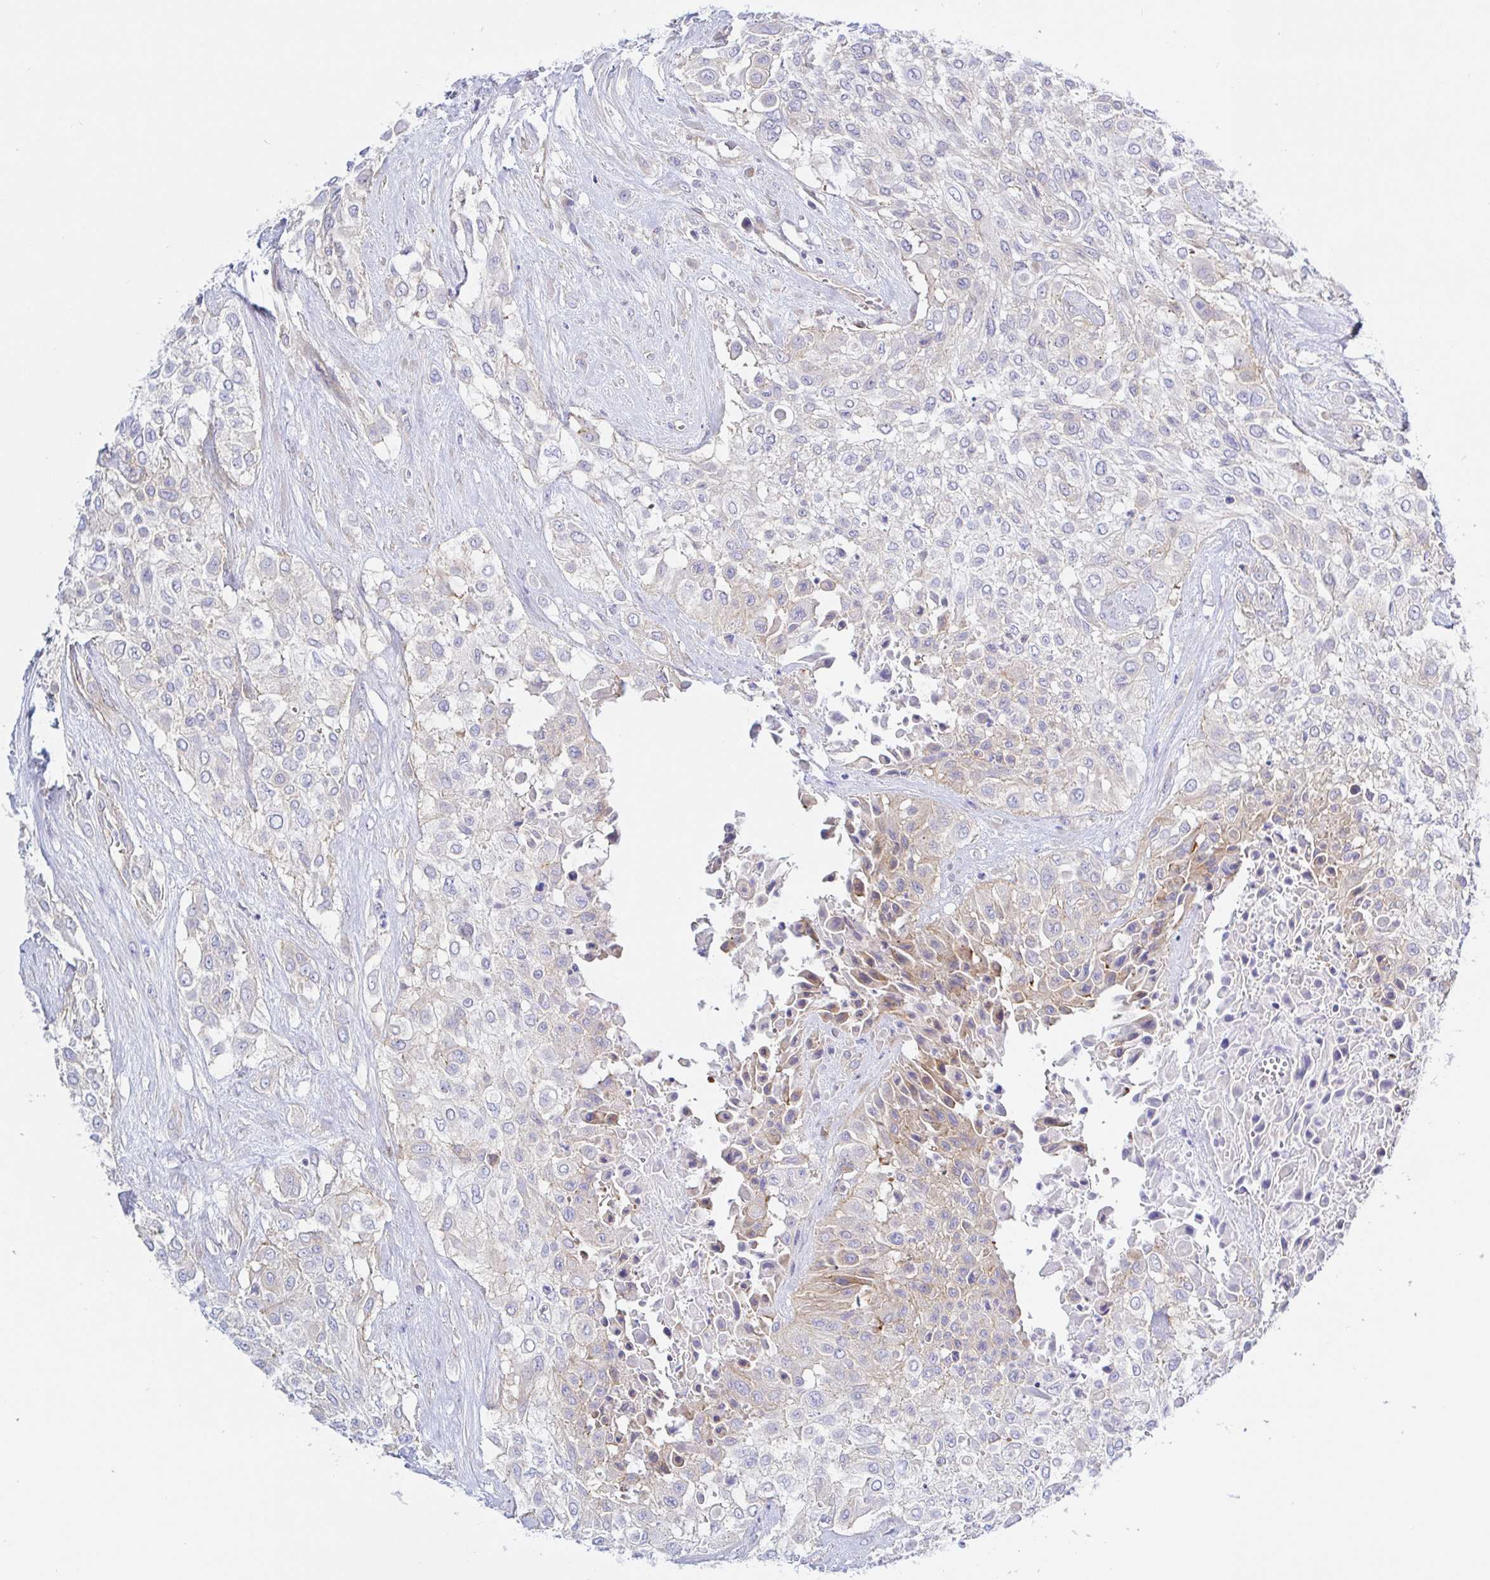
{"staining": {"intensity": "weak", "quantity": "<25%", "location": "cytoplasmic/membranous"}, "tissue": "urothelial cancer", "cell_type": "Tumor cells", "image_type": "cancer", "snomed": [{"axis": "morphology", "description": "Urothelial carcinoma, High grade"}, {"axis": "topography", "description": "Urinary bladder"}], "caption": "Immunohistochemistry (IHC) of human urothelial cancer demonstrates no staining in tumor cells.", "gene": "ARL4D", "patient": {"sex": "male", "age": 57}}